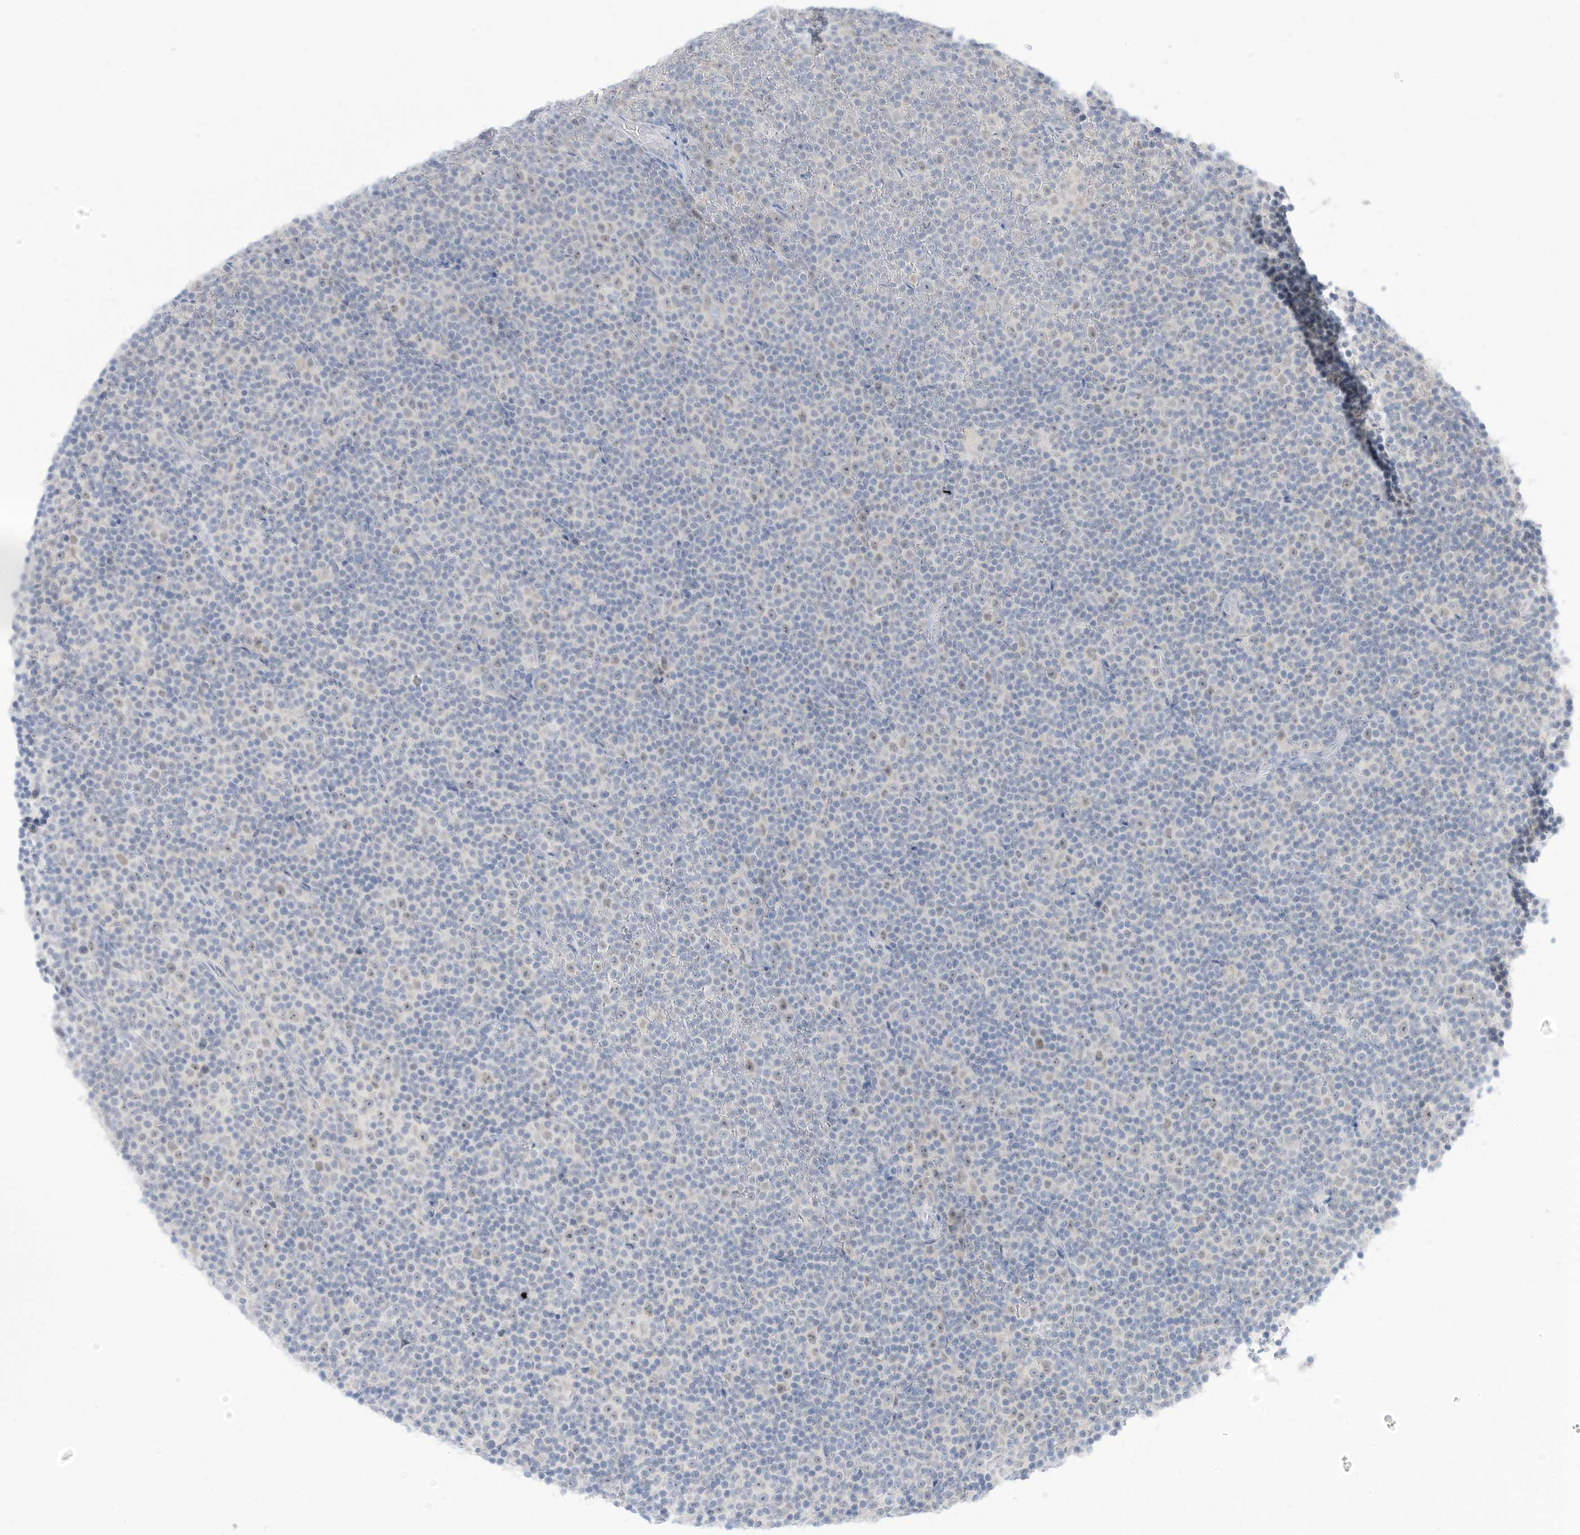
{"staining": {"intensity": "negative", "quantity": "none", "location": "none"}, "tissue": "lymphoma", "cell_type": "Tumor cells", "image_type": "cancer", "snomed": [{"axis": "morphology", "description": "Malignant lymphoma, non-Hodgkin's type, Low grade"}, {"axis": "topography", "description": "Lymph node"}], "caption": "Tumor cells show no significant protein expression in lymphoma.", "gene": "OGT", "patient": {"sex": "female", "age": 67}}